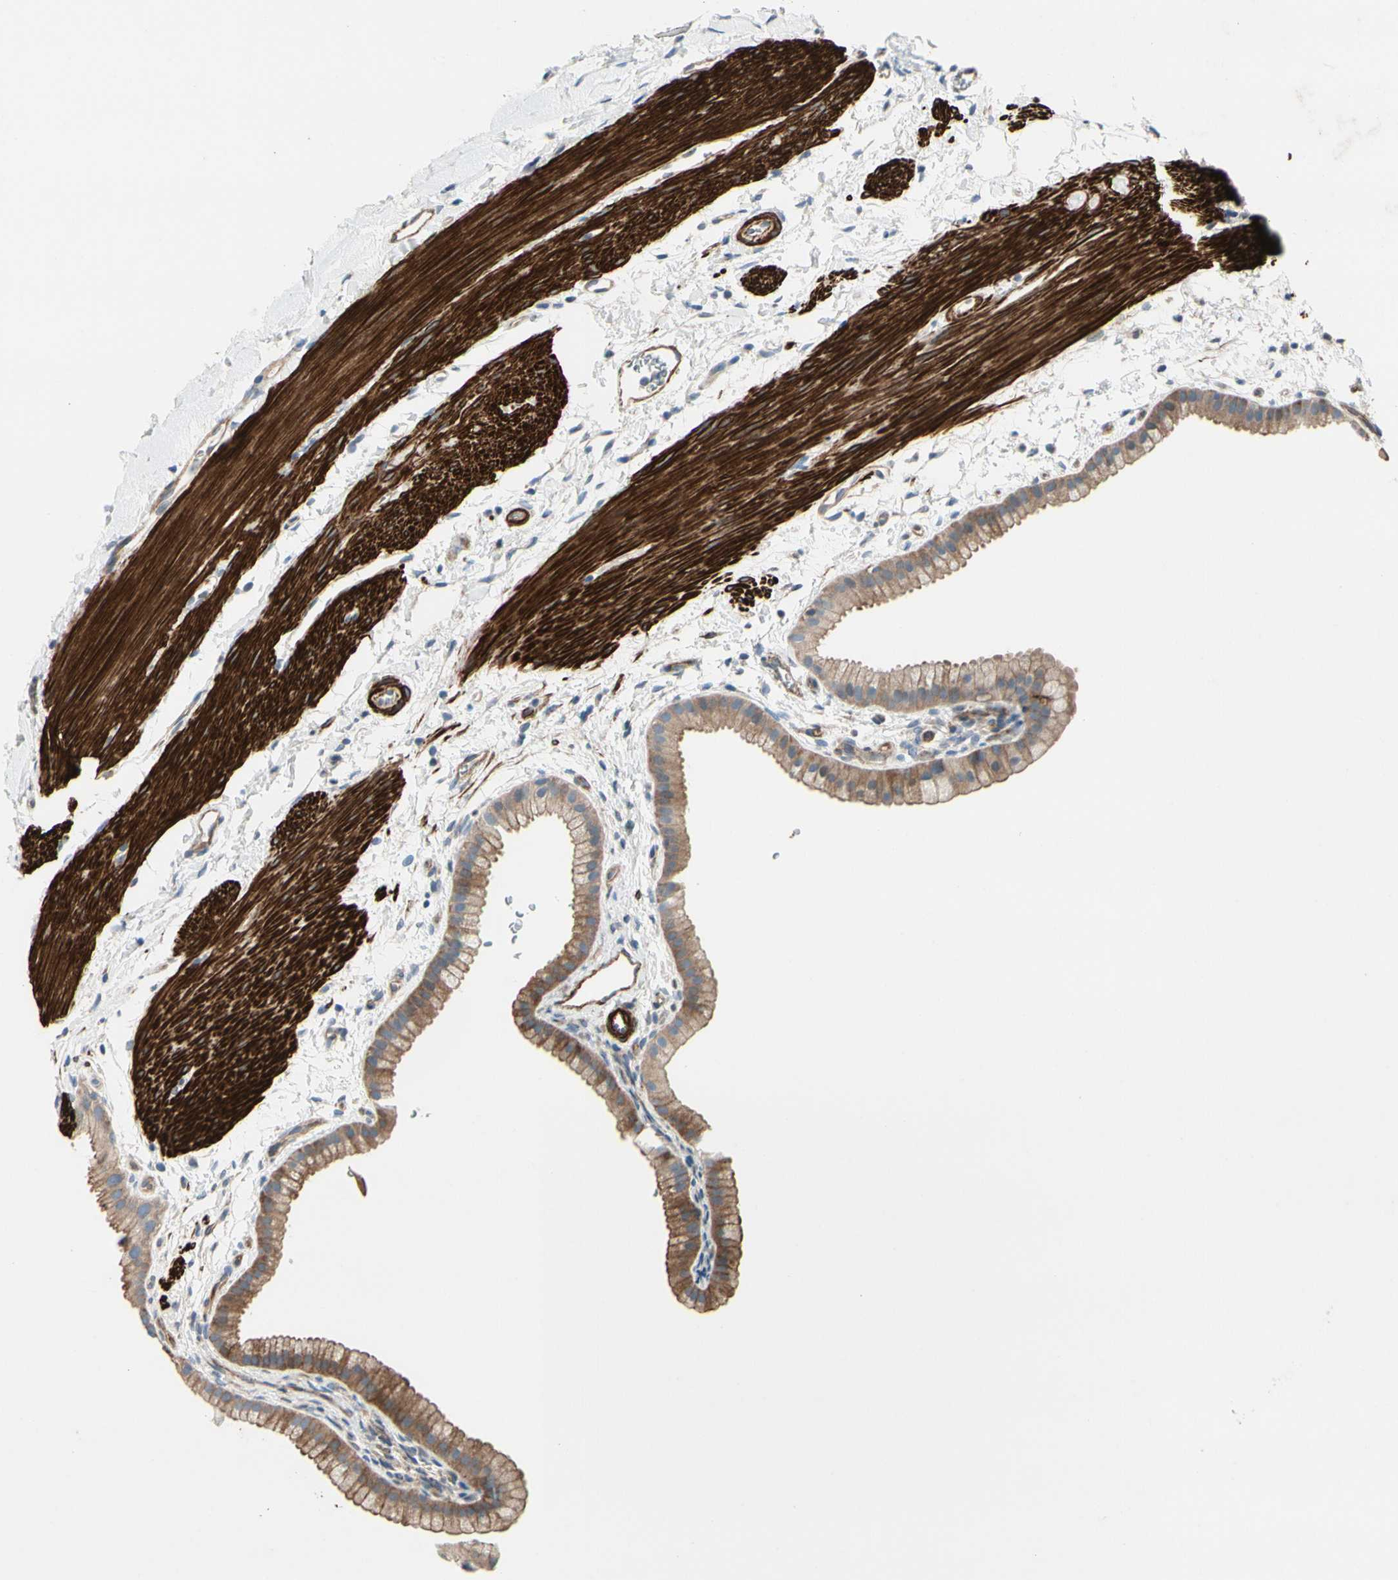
{"staining": {"intensity": "moderate", "quantity": ">75%", "location": "cytoplasmic/membranous"}, "tissue": "gallbladder", "cell_type": "Glandular cells", "image_type": "normal", "snomed": [{"axis": "morphology", "description": "Normal tissue, NOS"}, {"axis": "topography", "description": "Gallbladder"}], "caption": "Protein staining by IHC exhibits moderate cytoplasmic/membranous expression in approximately >75% of glandular cells in benign gallbladder.", "gene": "TPM1", "patient": {"sex": "female", "age": 64}}